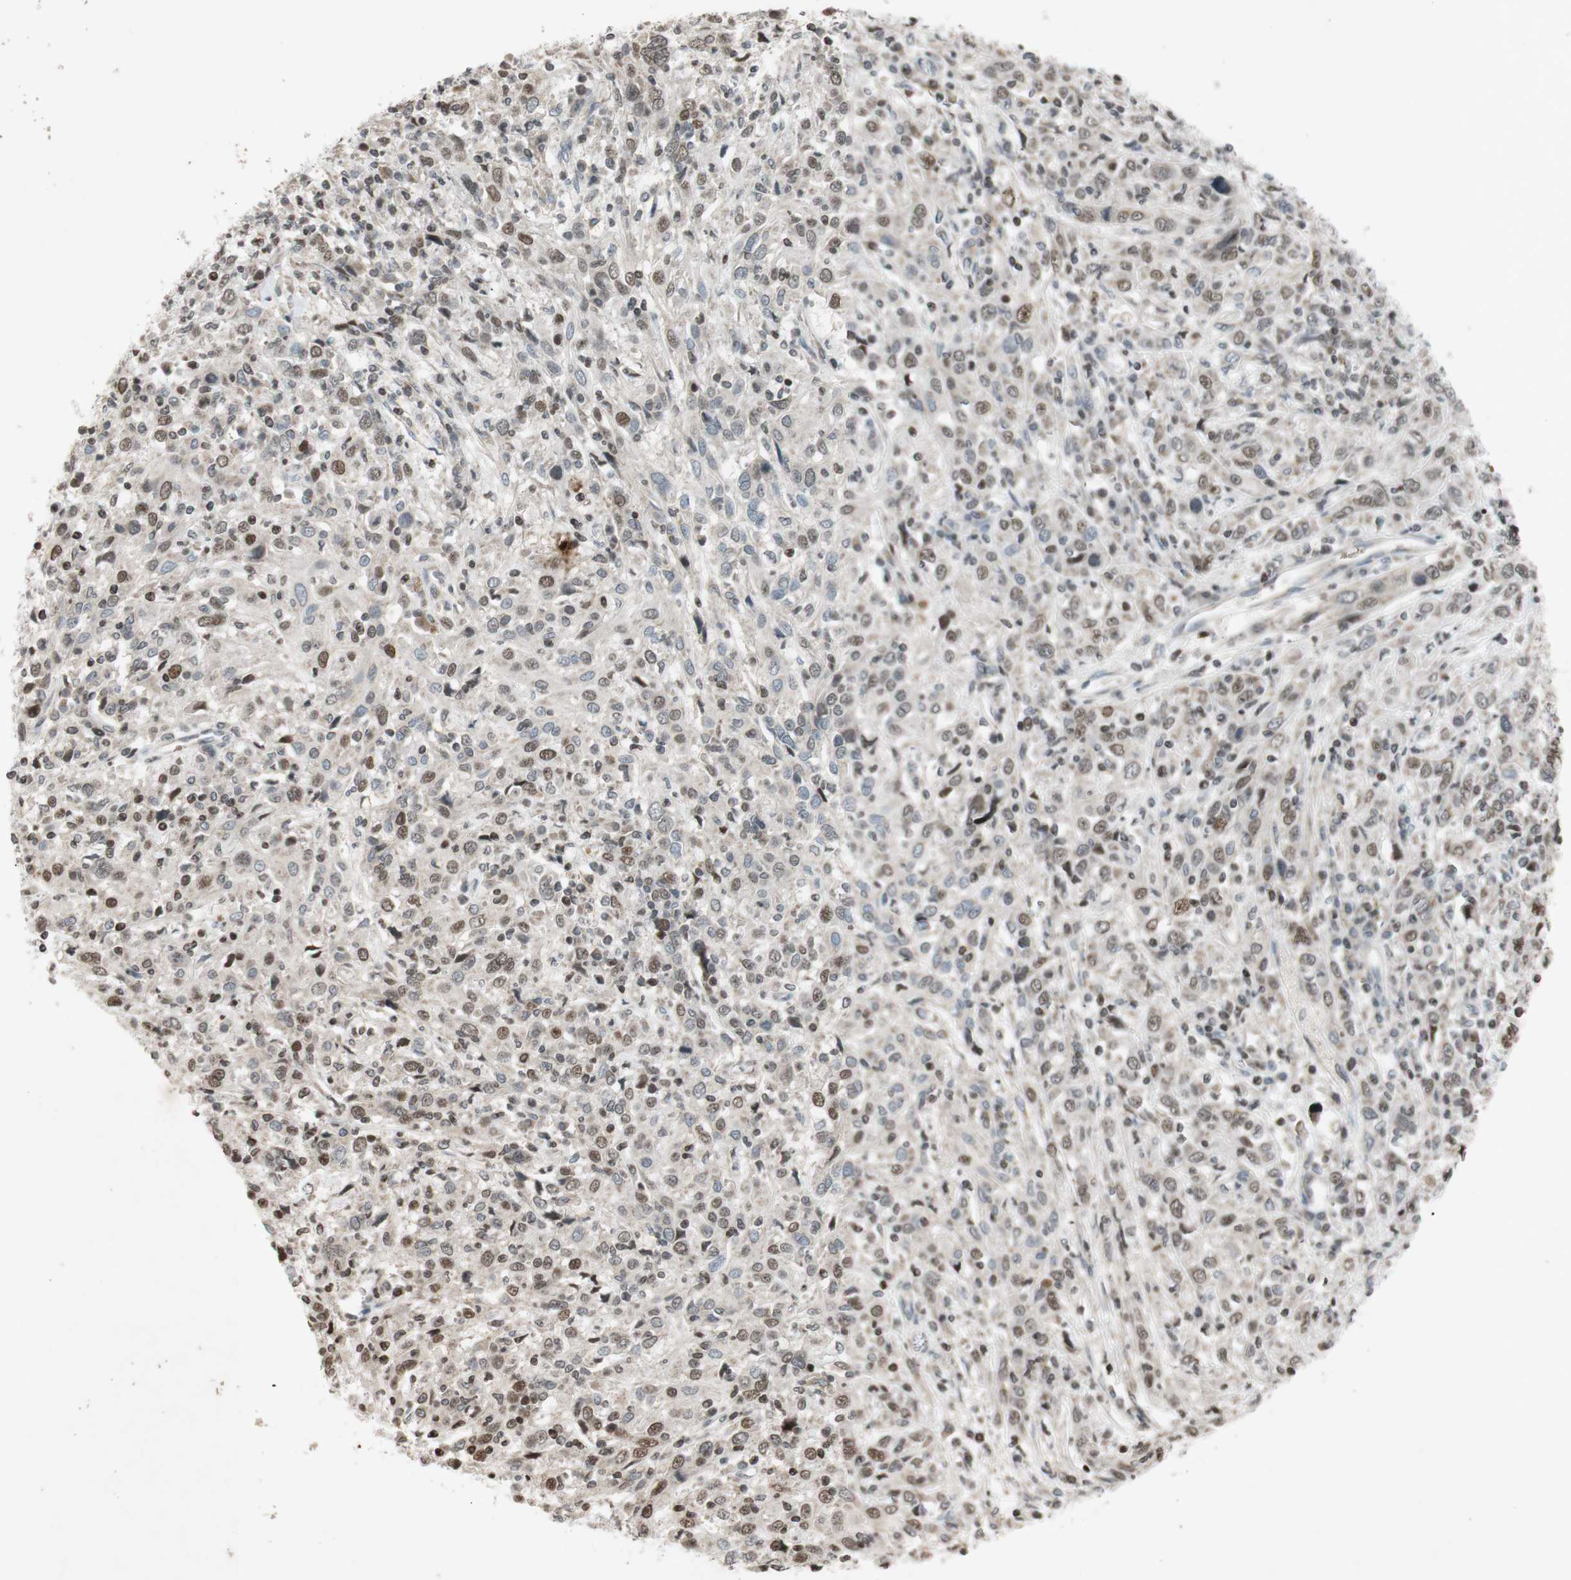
{"staining": {"intensity": "weak", "quantity": "25%-75%", "location": "nuclear"}, "tissue": "cervical cancer", "cell_type": "Tumor cells", "image_type": "cancer", "snomed": [{"axis": "morphology", "description": "Squamous cell carcinoma, NOS"}, {"axis": "topography", "description": "Cervix"}], "caption": "High-power microscopy captured an IHC micrograph of cervical squamous cell carcinoma, revealing weak nuclear positivity in approximately 25%-75% of tumor cells.", "gene": "MCM6", "patient": {"sex": "female", "age": 46}}